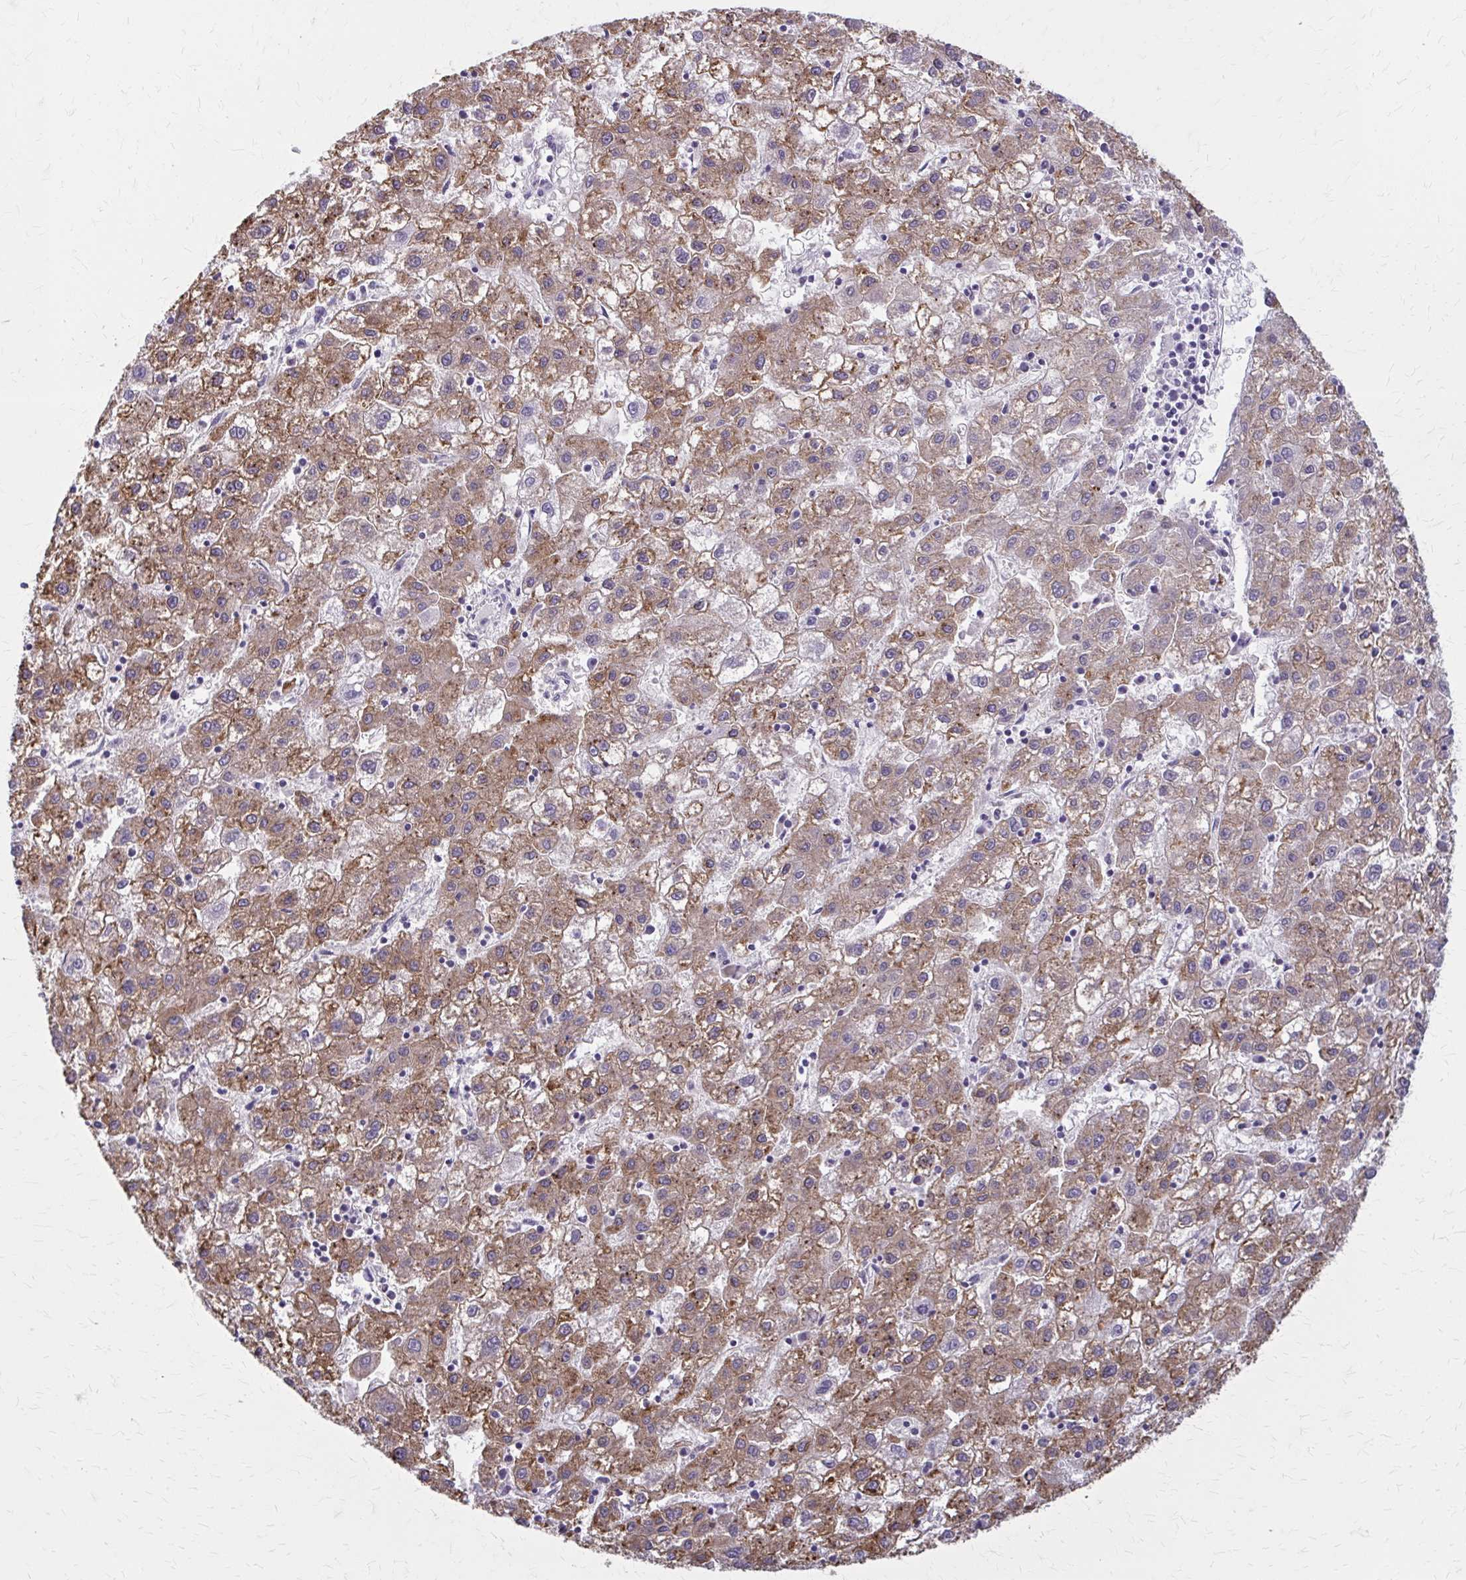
{"staining": {"intensity": "moderate", "quantity": ">75%", "location": "cytoplasmic/membranous"}, "tissue": "liver cancer", "cell_type": "Tumor cells", "image_type": "cancer", "snomed": [{"axis": "morphology", "description": "Carcinoma, Hepatocellular, NOS"}, {"axis": "topography", "description": "Liver"}], "caption": "Immunohistochemical staining of human liver cancer (hepatocellular carcinoma) displays medium levels of moderate cytoplasmic/membranous positivity in about >75% of tumor cells.", "gene": "OR4A47", "patient": {"sex": "male", "age": 72}}